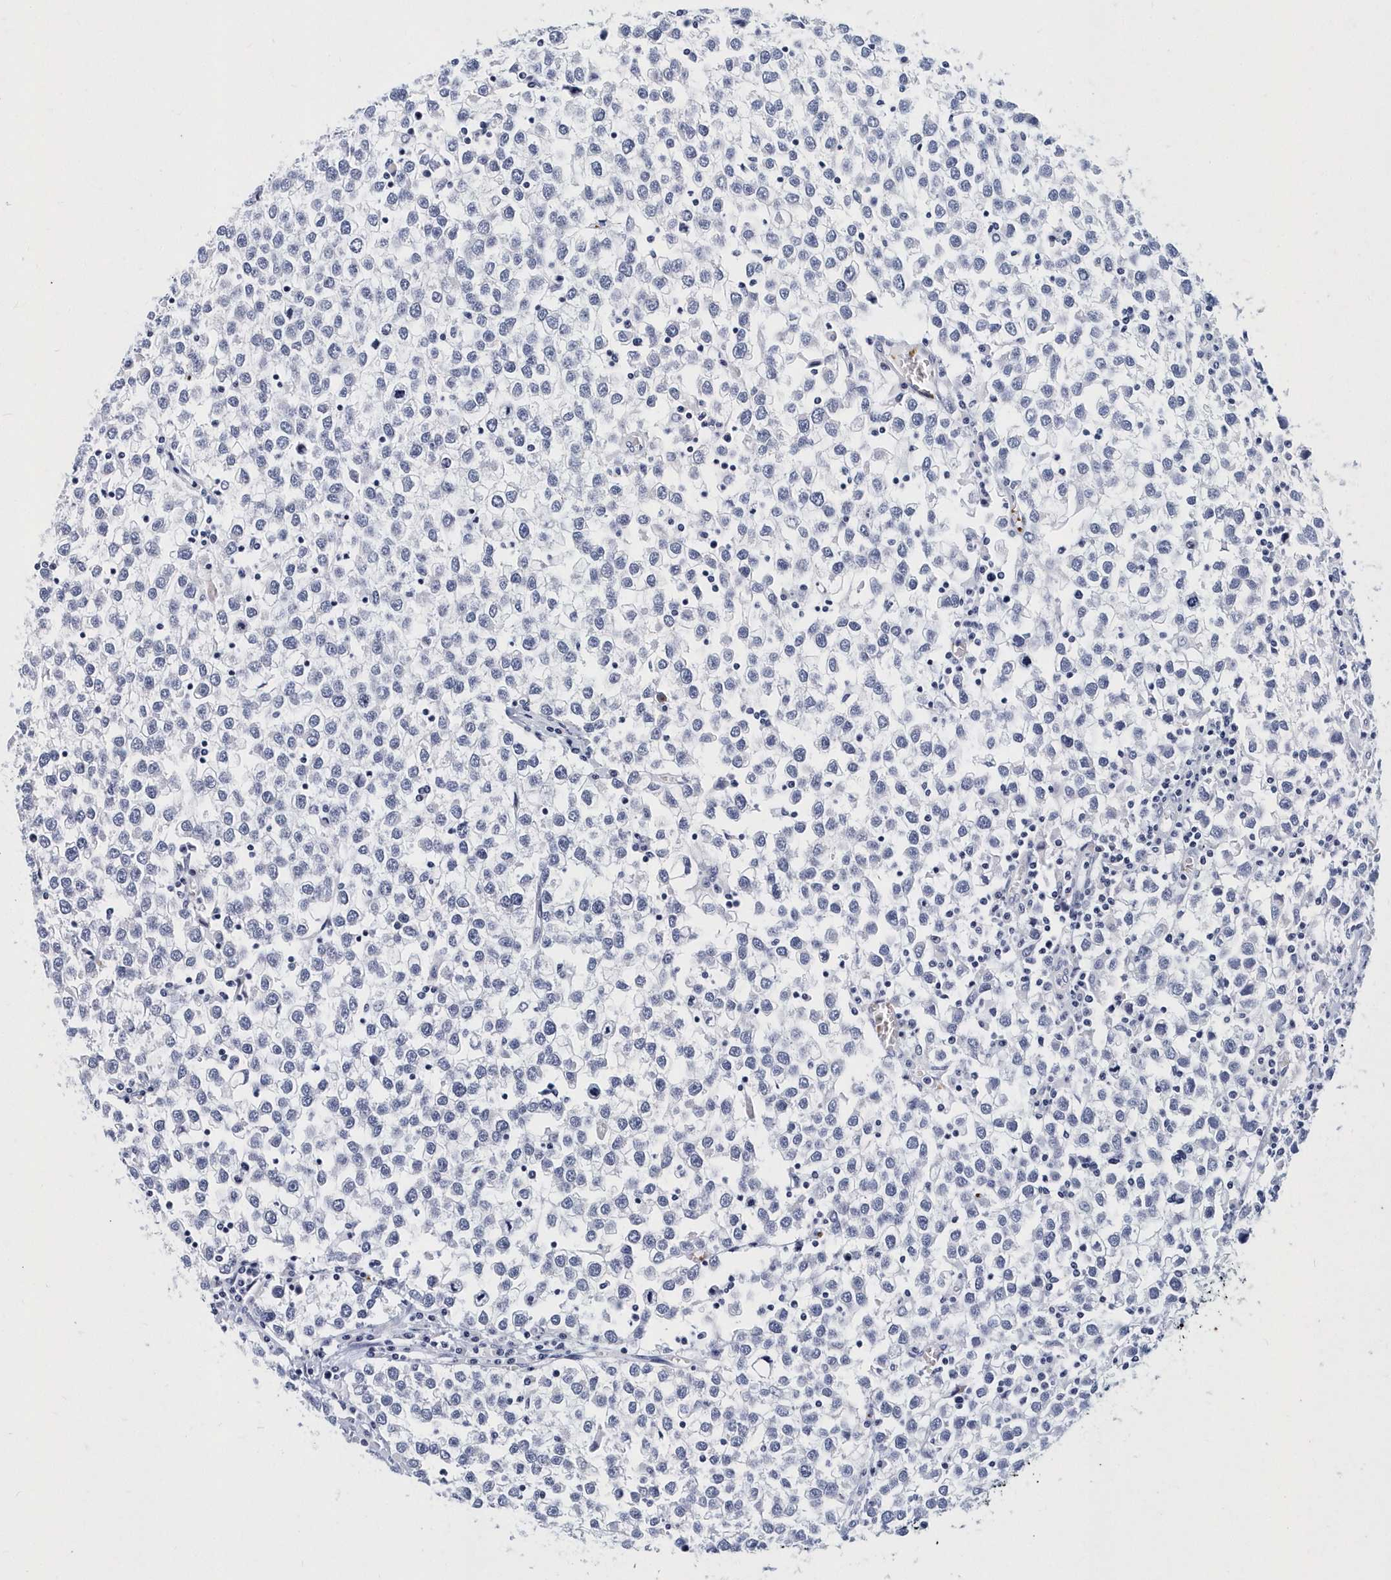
{"staining": {"intensity": "negative", "quantity": "none", "location": "none"}, "tissue": "testis cancer", "cell_type": "Tumor cells", "image_type": "cancer", "snomed": [{"axis": "morphology", "description": "Seminoma, NOS"}, {"axis": "topography", "description": "Testis"}], "caption": "Human testis cancer stained for a protein using IHC exhibits no positivity in tumor cells.", "gene": "ITGA2B", "patient": {"sex": "male", "age": 65}}